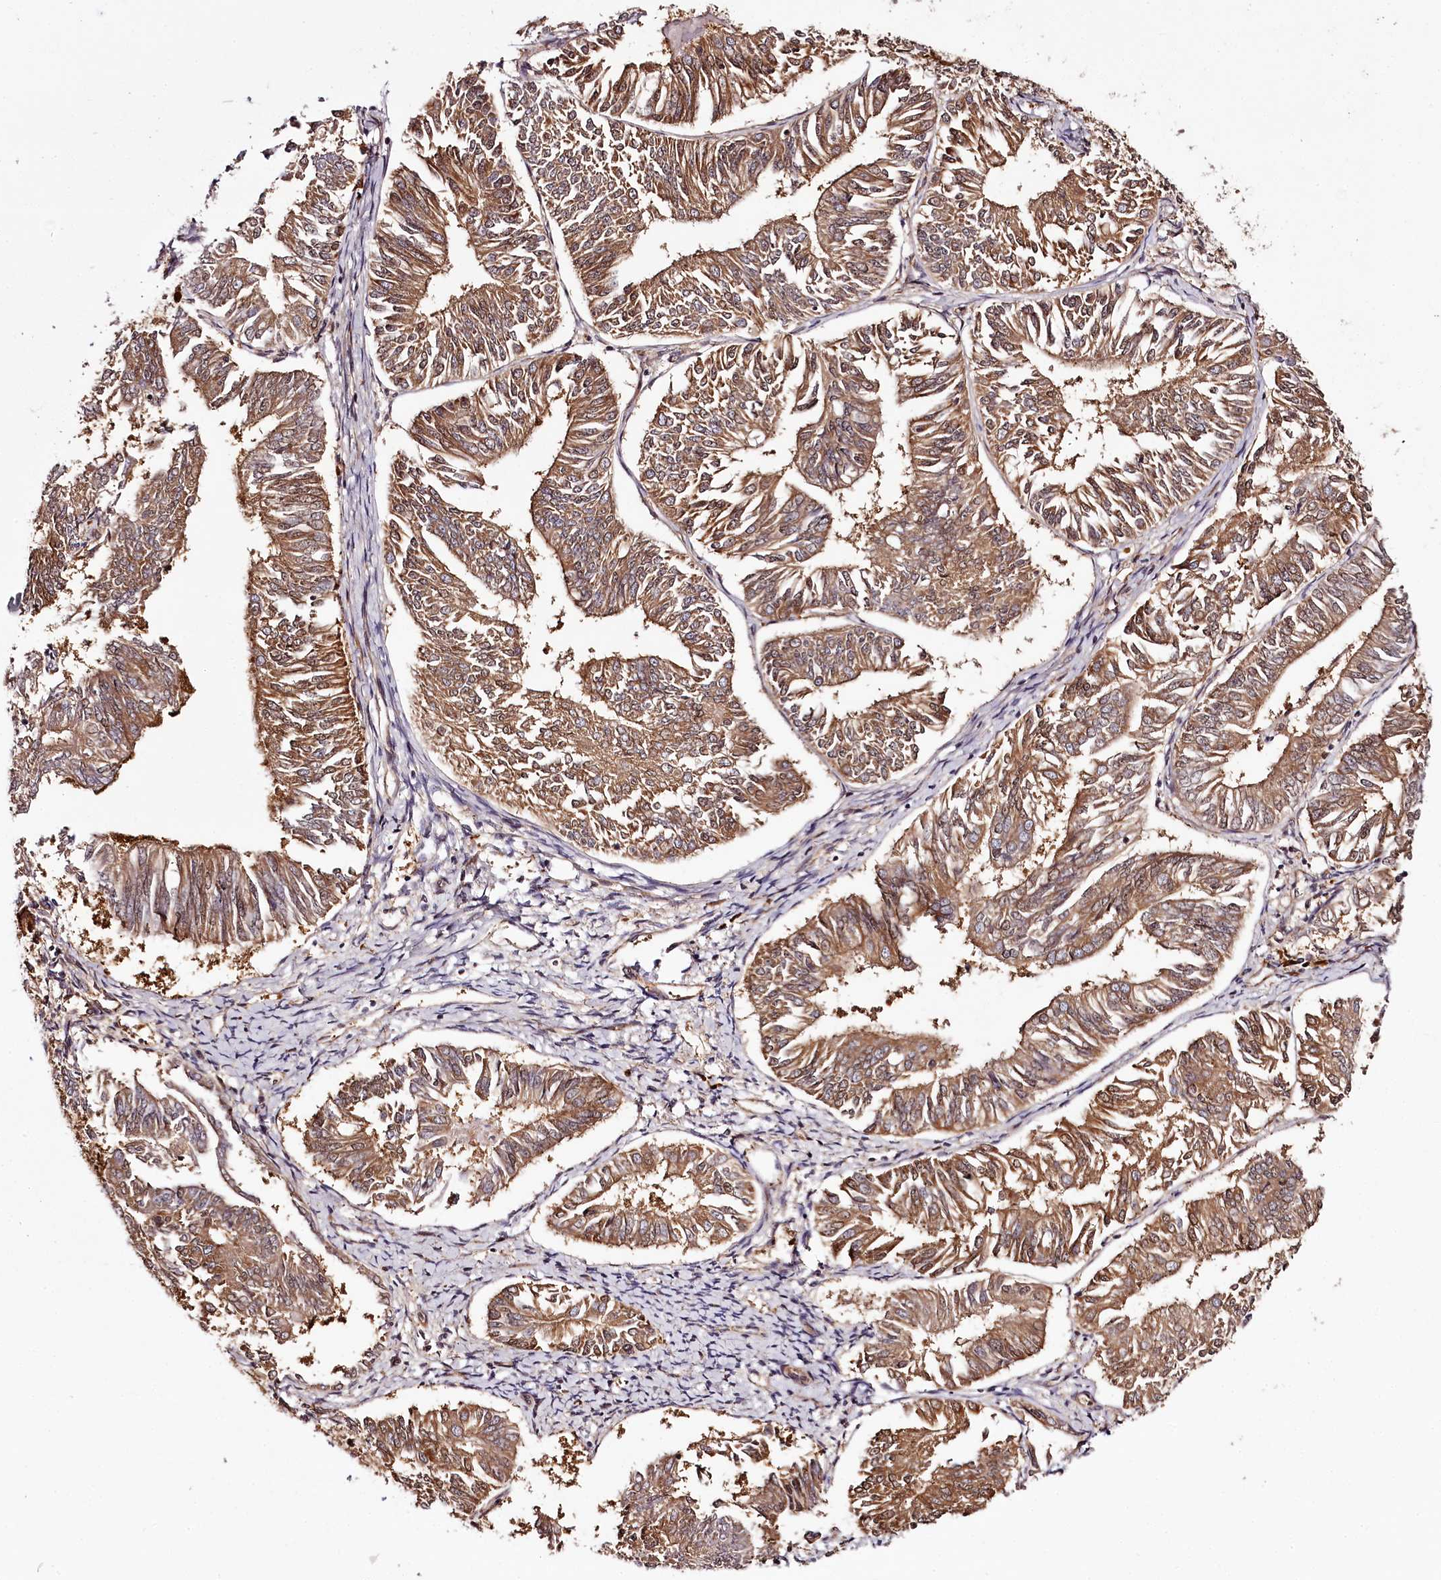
{"staining": {"intensity": "moderate", "quantity": ">75%", "location": "cytoplasmic/membranous"}, "tissue": "endometrial cancer", "cell_type": "Tumor cells", "image_type": "cancer", "snomed": [{"axis": "morphology", "description": "Adenocarcinoma, NOS"}, {"axis": "topography", "description": "Endometrium"}], "caption": "Protein analysis of adenocarcinoma (endometrial) tissue shows moderate cytoplasmic/membranous expression in about >75% of tumor cells.", "gene": "TARS1", "patient": {"sex": "female", "age": 58}}